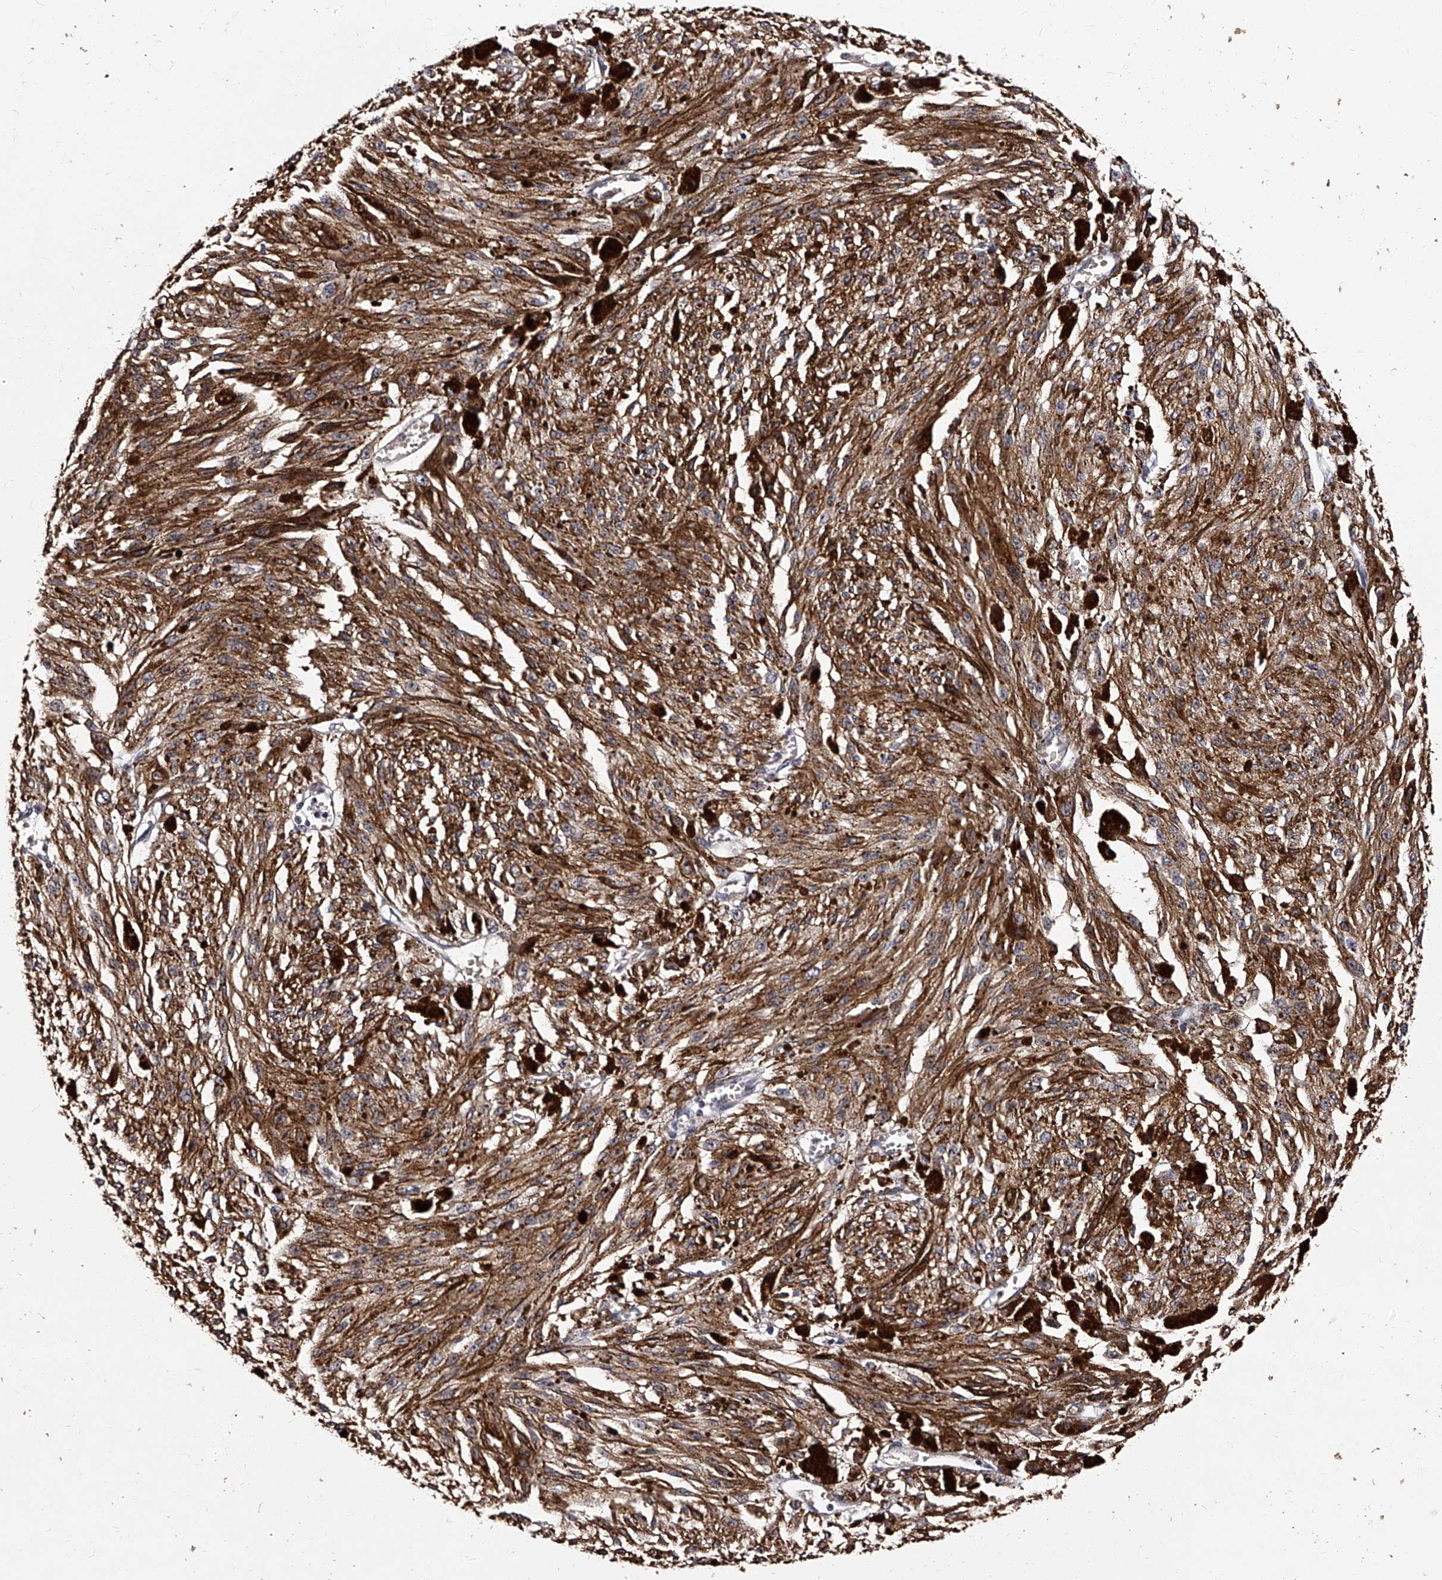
{"staining": {"intensity": "moderate", "quantity": ">75%", "location": "cytoplasmic/membranous"}, "tissue": "melanoma", "cell_type": "Tumor cells", "image_type": "cancer", "snomed": [{"axis": "morphology", "description": "Malignant melanoma, NOS"}, {"axis": "topography", "description": "Other"}], "caption": "This histopathology image exhibits IHC staining of malignant melanoma, with medium moderate cytoplasmic/membranous staining in approximately >75% of tumor cells.", "gene": "RSC1A1", "patient": {"sex": "male", "age": 79}}